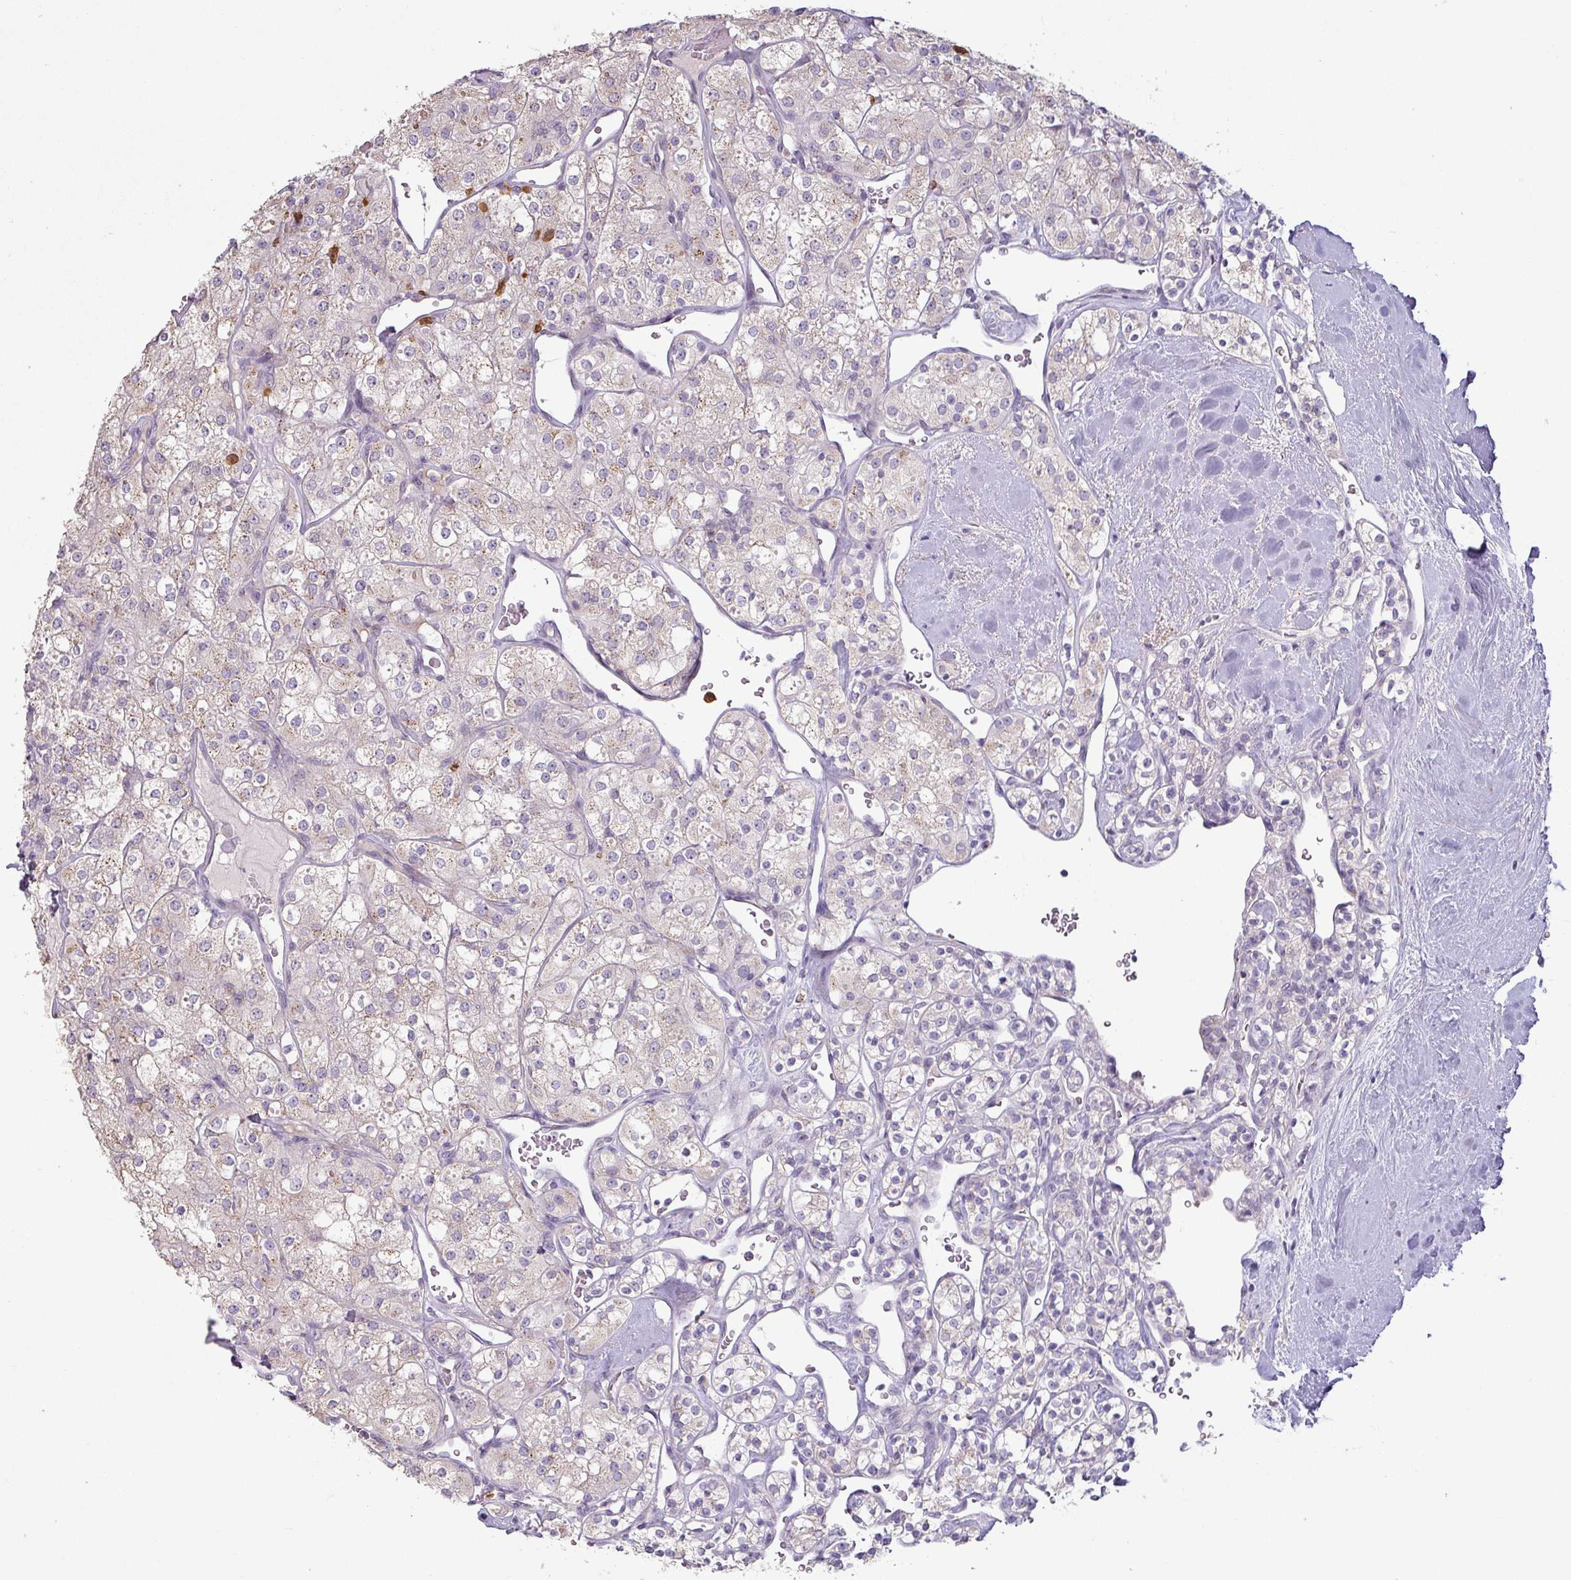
{"staining": {"intensity": "negative", "quantity": "none", "location": "none"}, "tissue": "renal cancer", "cell_type": "Tumor cells", "image_type": "cancer", "snomed": [{"axis": "morphology", "description": "Adenocarcinoma, NOS"}, {"axis": "topography", "description": "Kidney"}], "caption": "Photomicrograph shows no protein expression in tumor cells of renal adenocarcinoma tissue. Brightfield microscopy of immunohistochemistry (IHC) stained with DAB (3,3'-diaminobenzidine) (brown) and hematoxylin (blue), captured at high magnification.", "gene": "MAGEC3", "patient": {"sex": "male", "age": 77}}